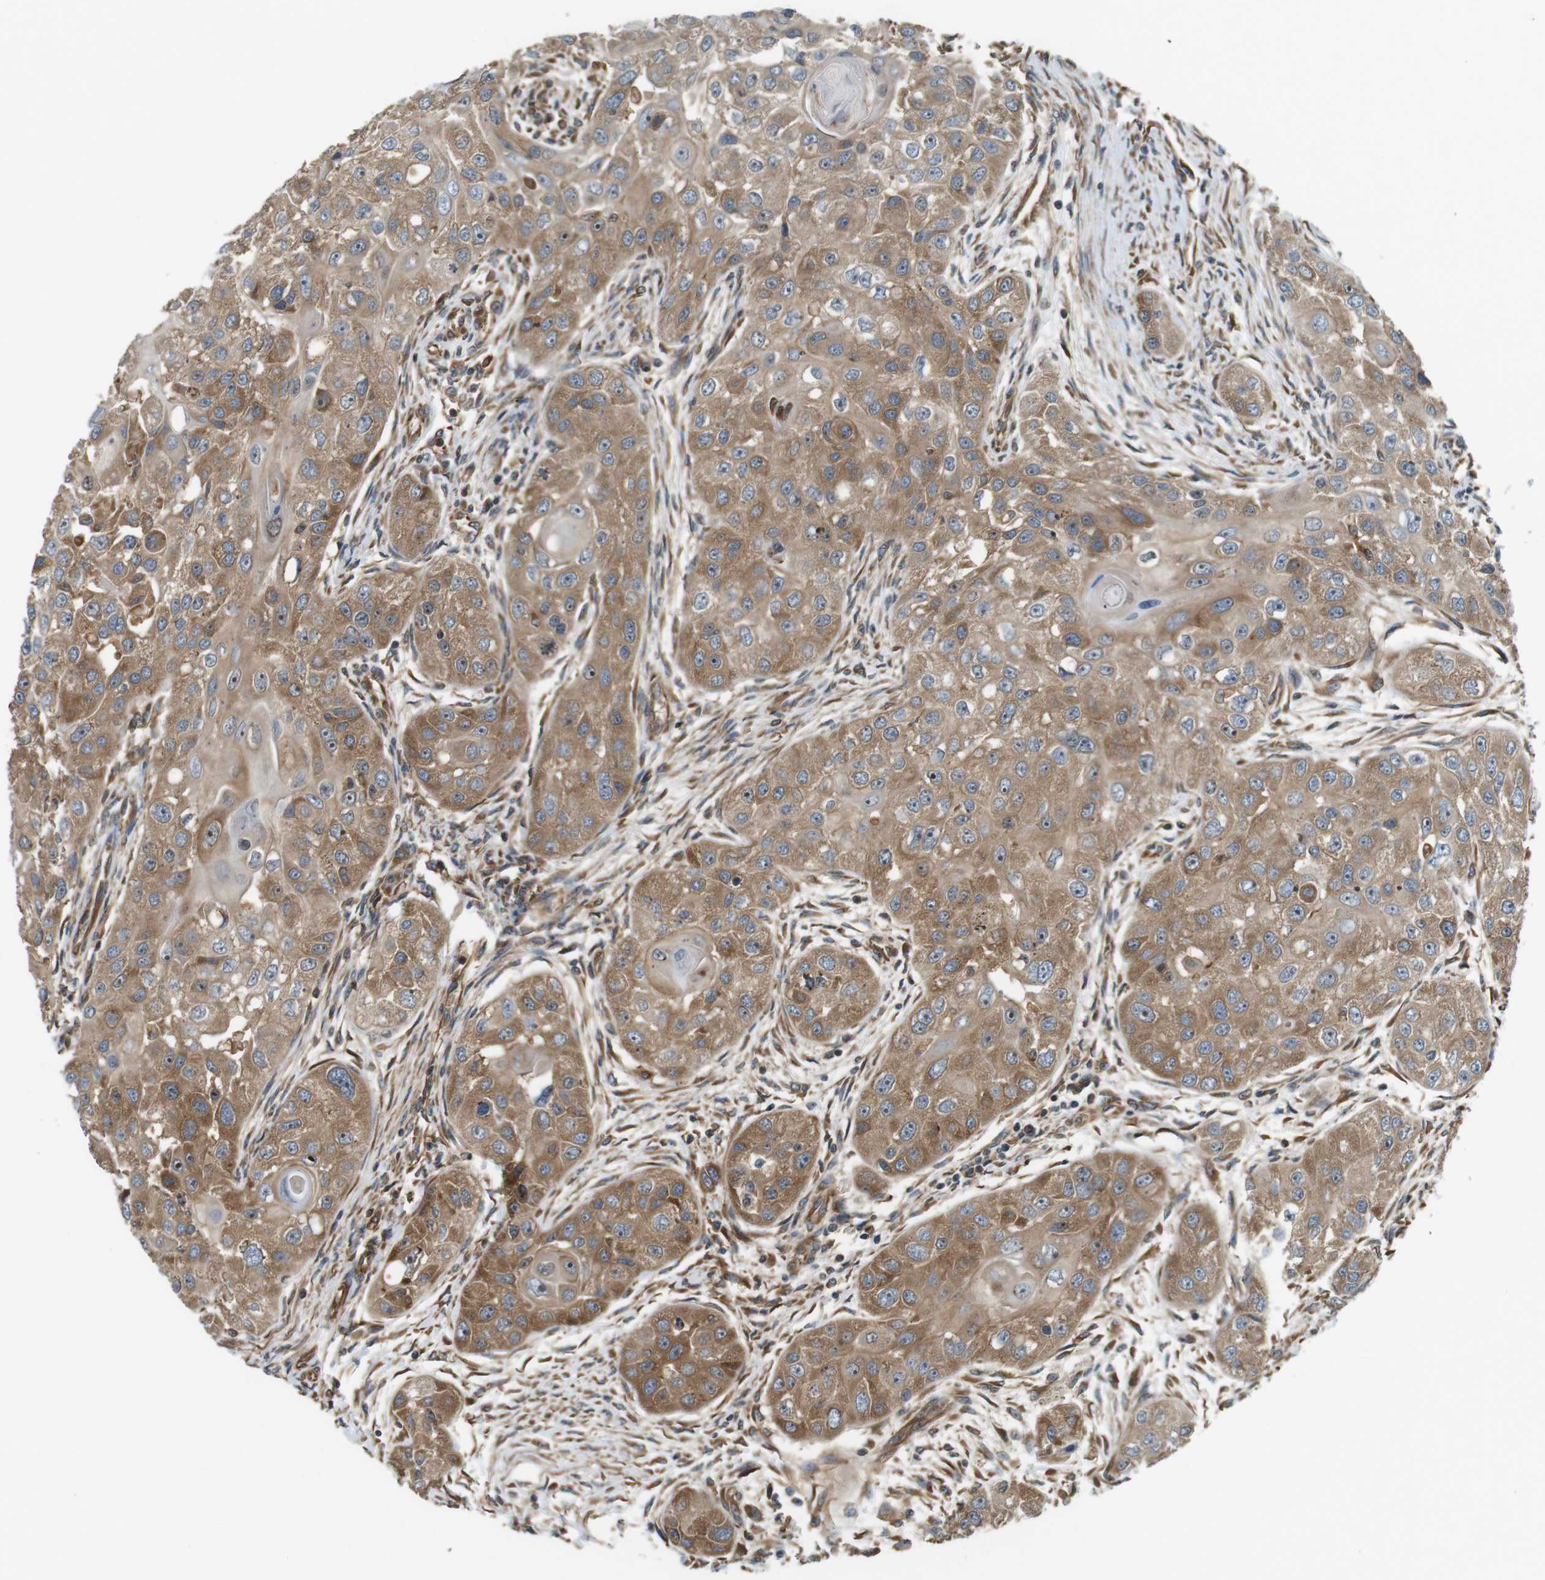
{"staining": {"intensity": "moderate", "quantity": ">75%", "location": "cytoplasmic/membranous"}, "tissue": "head and neck cancer", "cell_type": "Tumor cells", "image_type": "cancer", "snomed": [{"axis": "morphology", "description": "Normal tissue, NOS"}, {"axis": "morphology", "description": "Squamous cell carcinoma, NOS"}, {"axis": "topography", "description": "Skeletal muscle"}, {"axis": "topography", "description": "Head-Neck"}], "caption": "Protein expression analysis of human head and neck cancer (squamous cell carcinoma) reveals moderate cytoplasmic/membranous expression in approximately >75% of tumor cells. Immunohistochemistry (ihc) stains the protein of interest in brown and the nuclei are stained blue.", "gene": "PA2G4", "patient": {"sex": "male", "age": 51}}